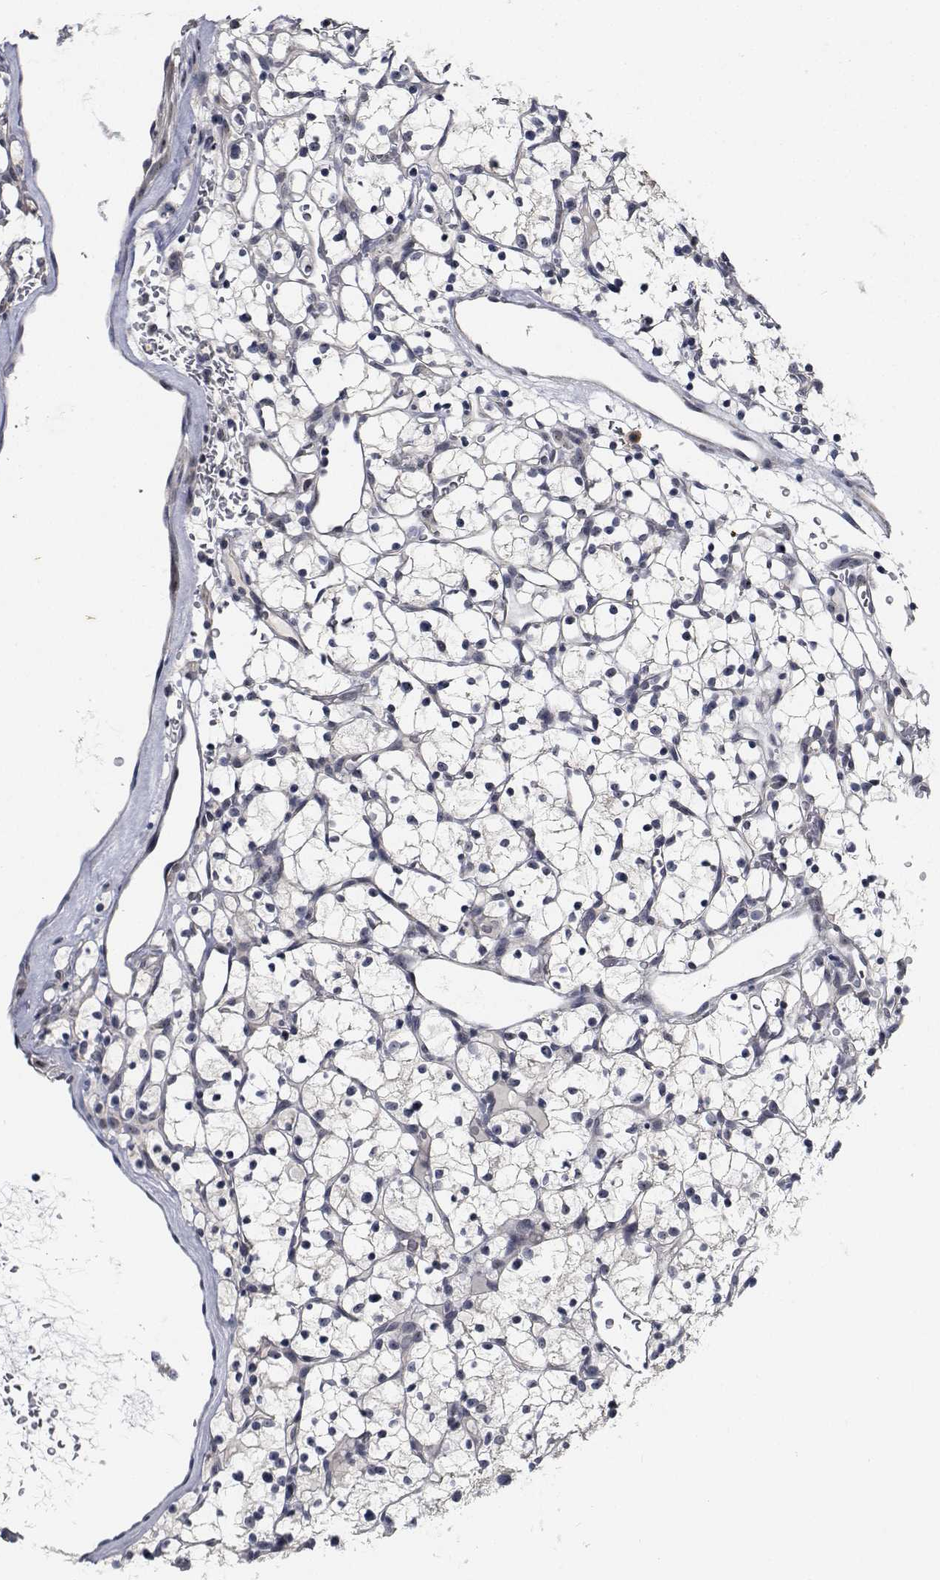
{"staining": {"intensity": "negative", "quantity": "none", "location": "none"}, "tissue": "renal cancer", "cell_type": "Tumor cells", "image_type": "cancer", "snomed": [{"axis": "morphology", "description": "Adenocarcinoma, NOS"}, {"axis": "topography", "description": "Kidney"}], "caption": "High power microscopy micrograph of an immunohistochemistry (IHC) photomicrograph of renal adenocarcinoma, revealing no significant positivity in tumor cells.", "gene": "NVL", "patient": {"sex": "female", "age": 64}}